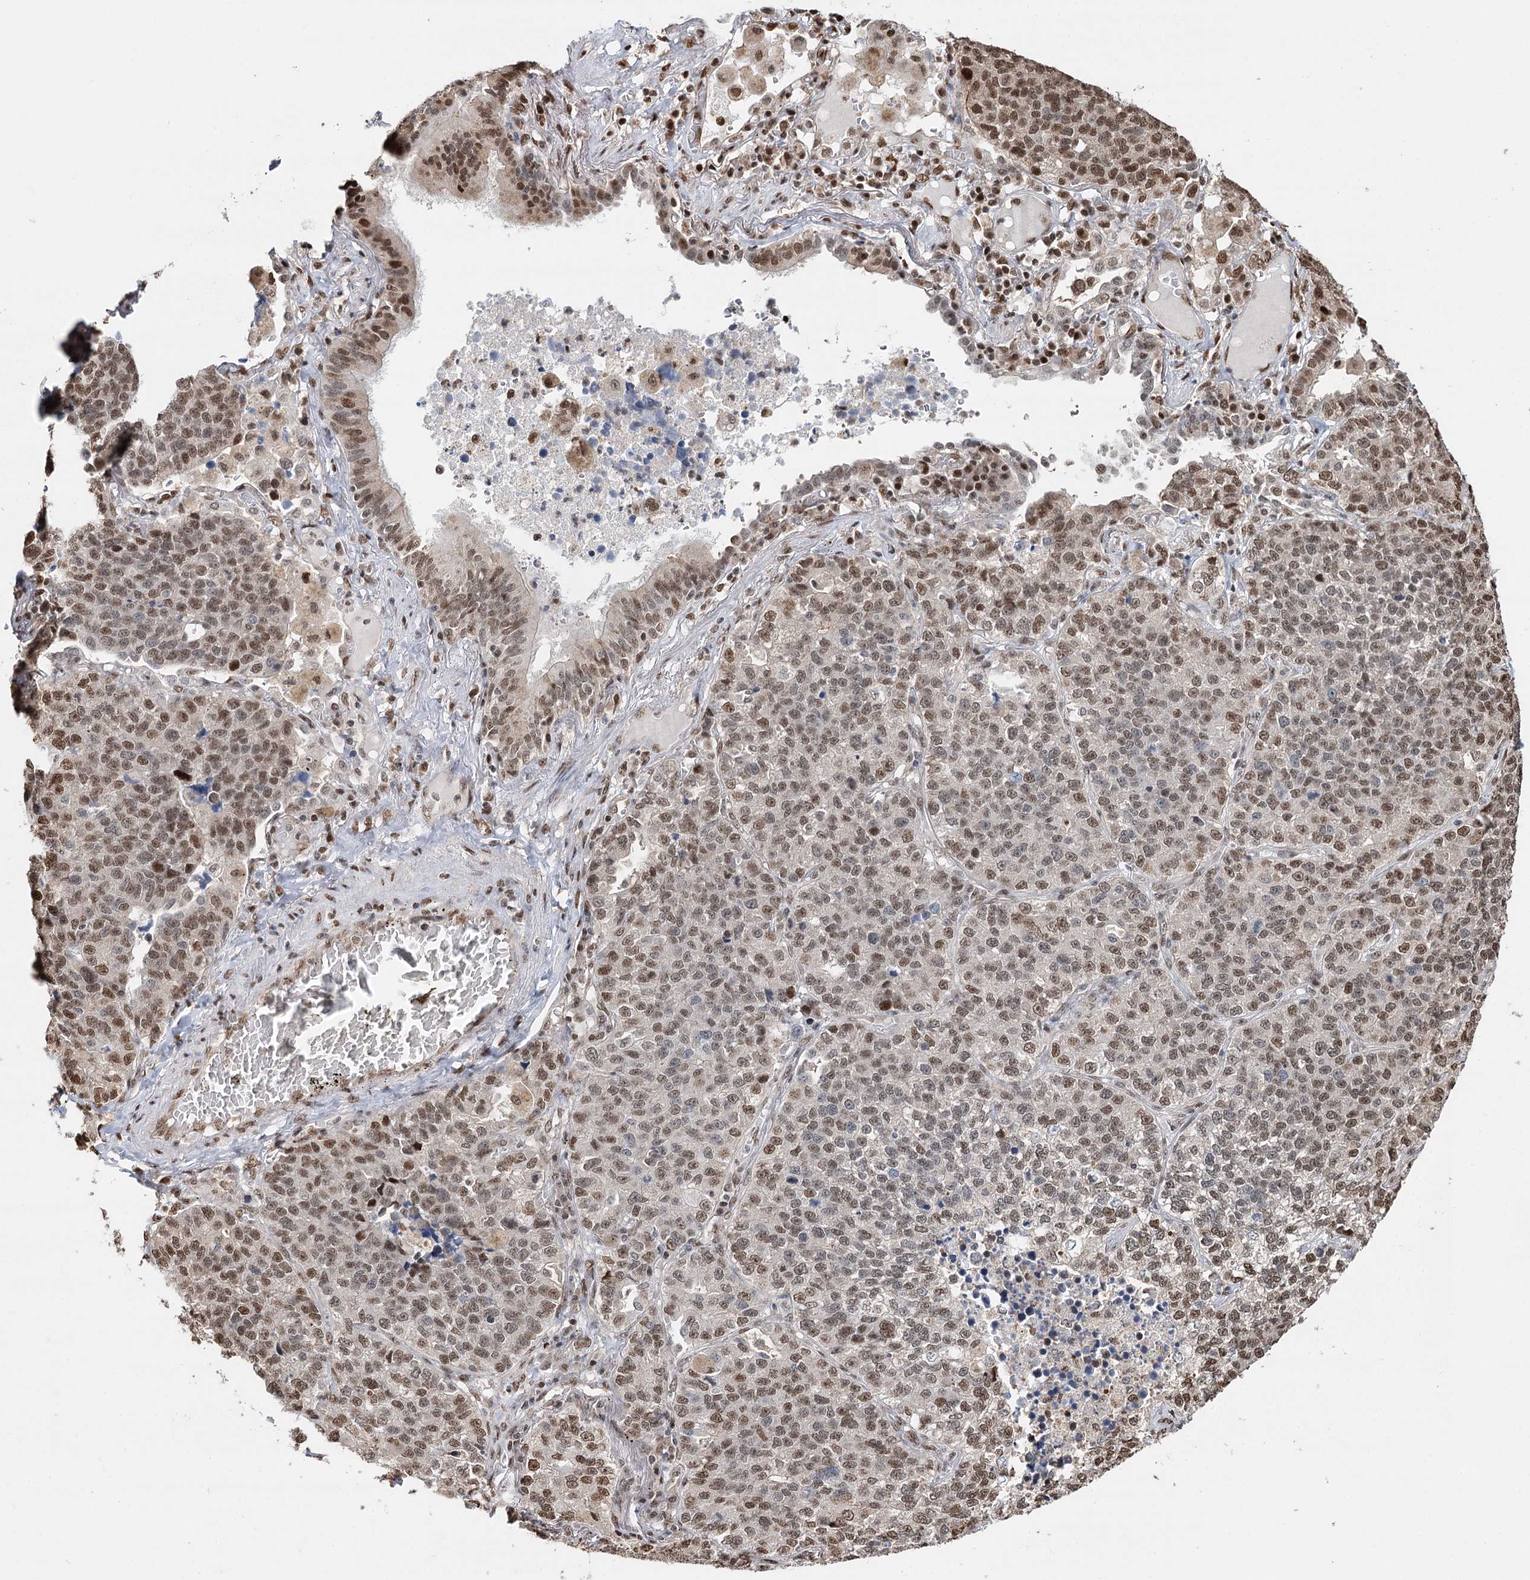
{"staining": {"intensity": "moderate", "quantity": ">75%", "location": "nuclear"}, "tissue": "lung cancer", "cell_type": "Tumor cells", "image_type": "cancer", "snomed": [{"axis": "morphology", "description": "Adenocarcinoma, NOS"}, {"axis": "topography", "description": "Lung"}], "caption": "A medium amount of moderate nuclear expression is present in about >75% of tumor cells in lung adenocarcinoma tissue.", "gene": "RPS27A", "patient": {"sex": "male", "age": 49}}